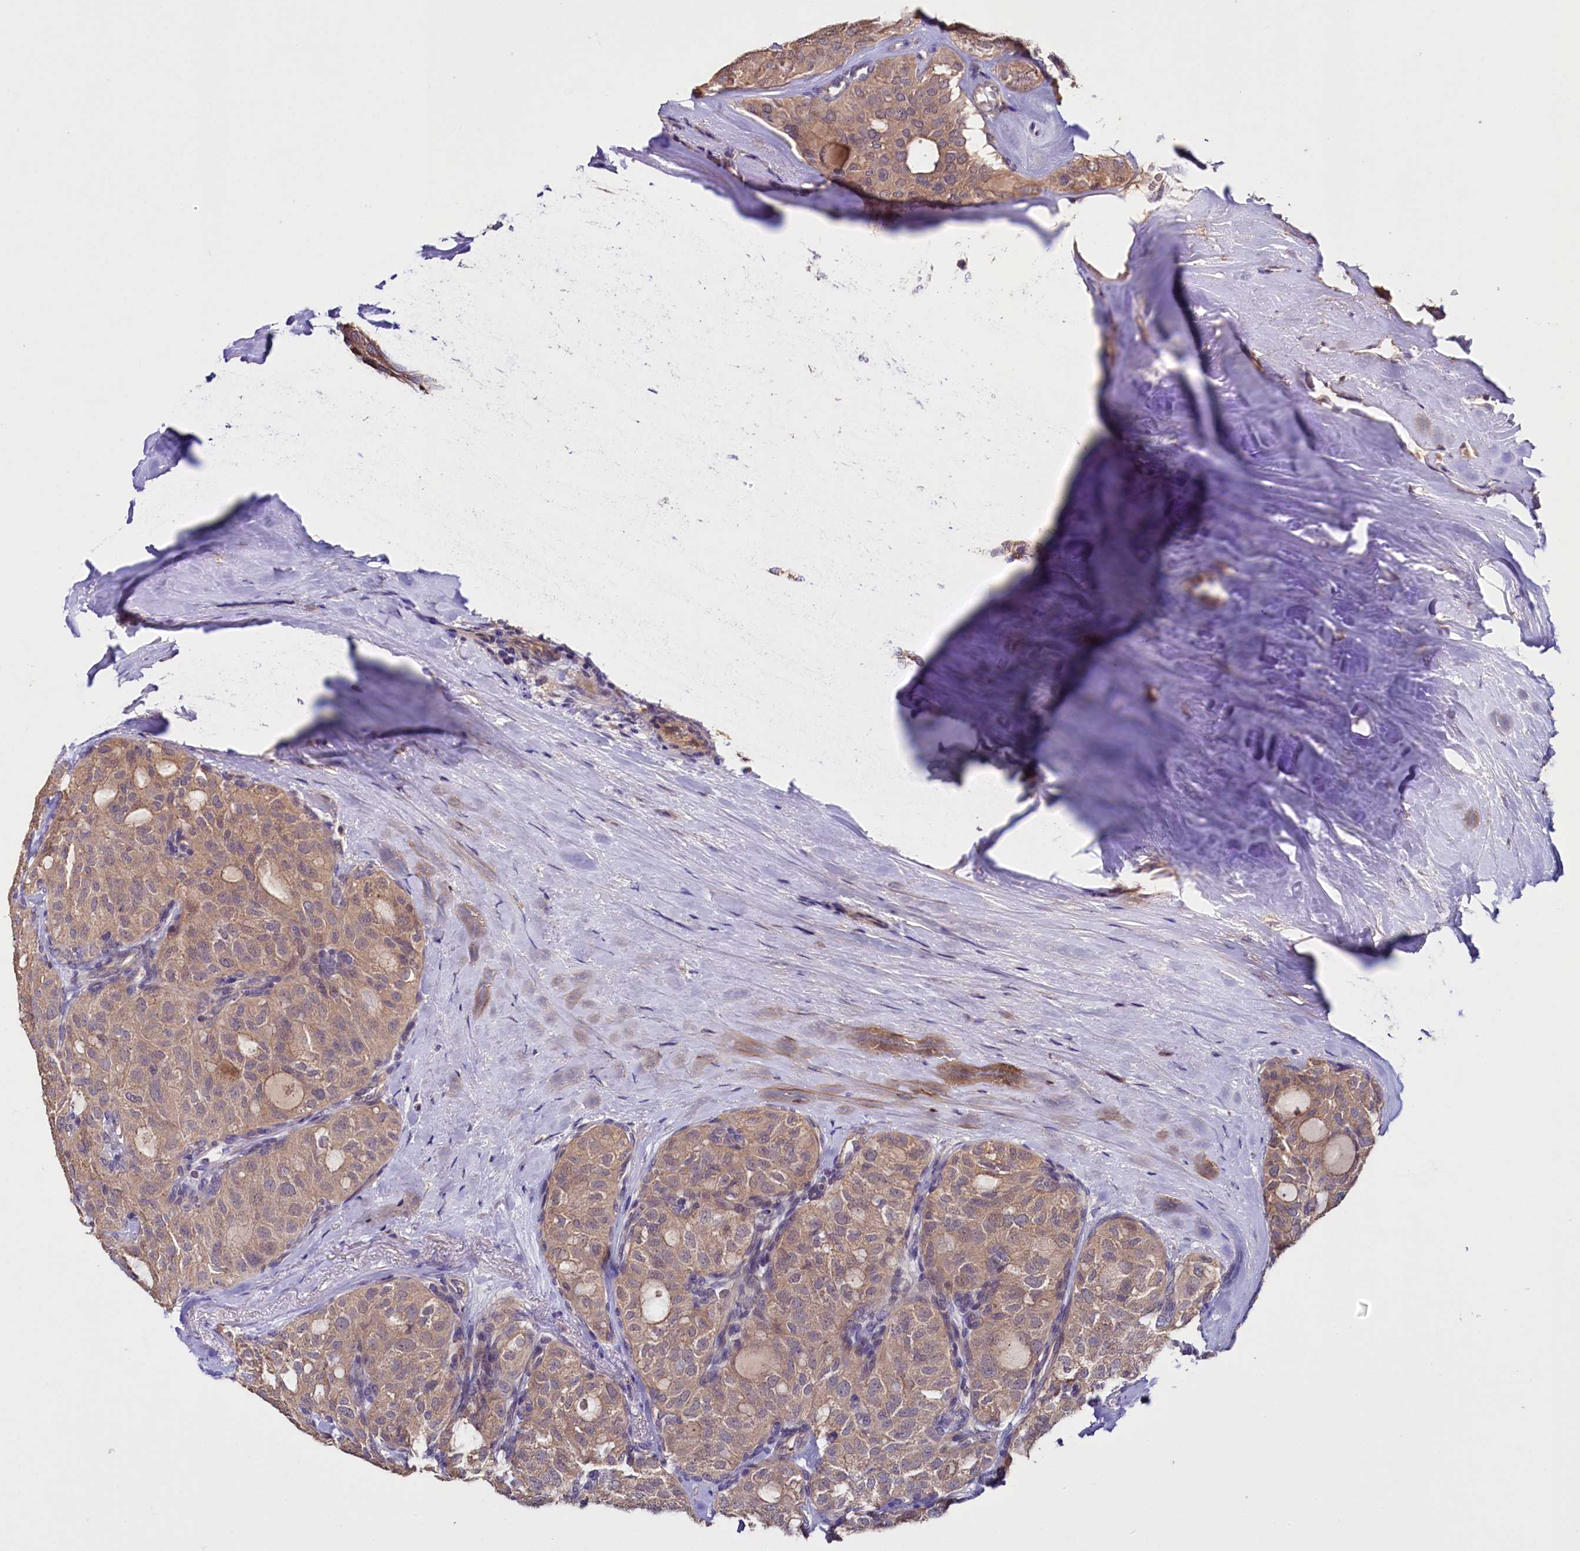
{"staining": {"intensity": "weak", "quantity": ">75%", "location": "cytoplasmic/membranous"}, "tissue": "thyroid cancer", "cell_type": "Tumor cells", "image_type": "cancer", "snomed": [{"axis": "morphology", "description": "Follicular adenoma carcinoma, NOS"}, {"axis": "topography", "description": "Thyroid gland"}], "caption": "Approximately >75% of tumor cells in human thyroid cancer display weak cytoplasmic/membranous protein staining as visualized by brown immunohistochemical staining.", "gene": "ETFBKMT", "patient": {"sex": "male", "age": 75}}